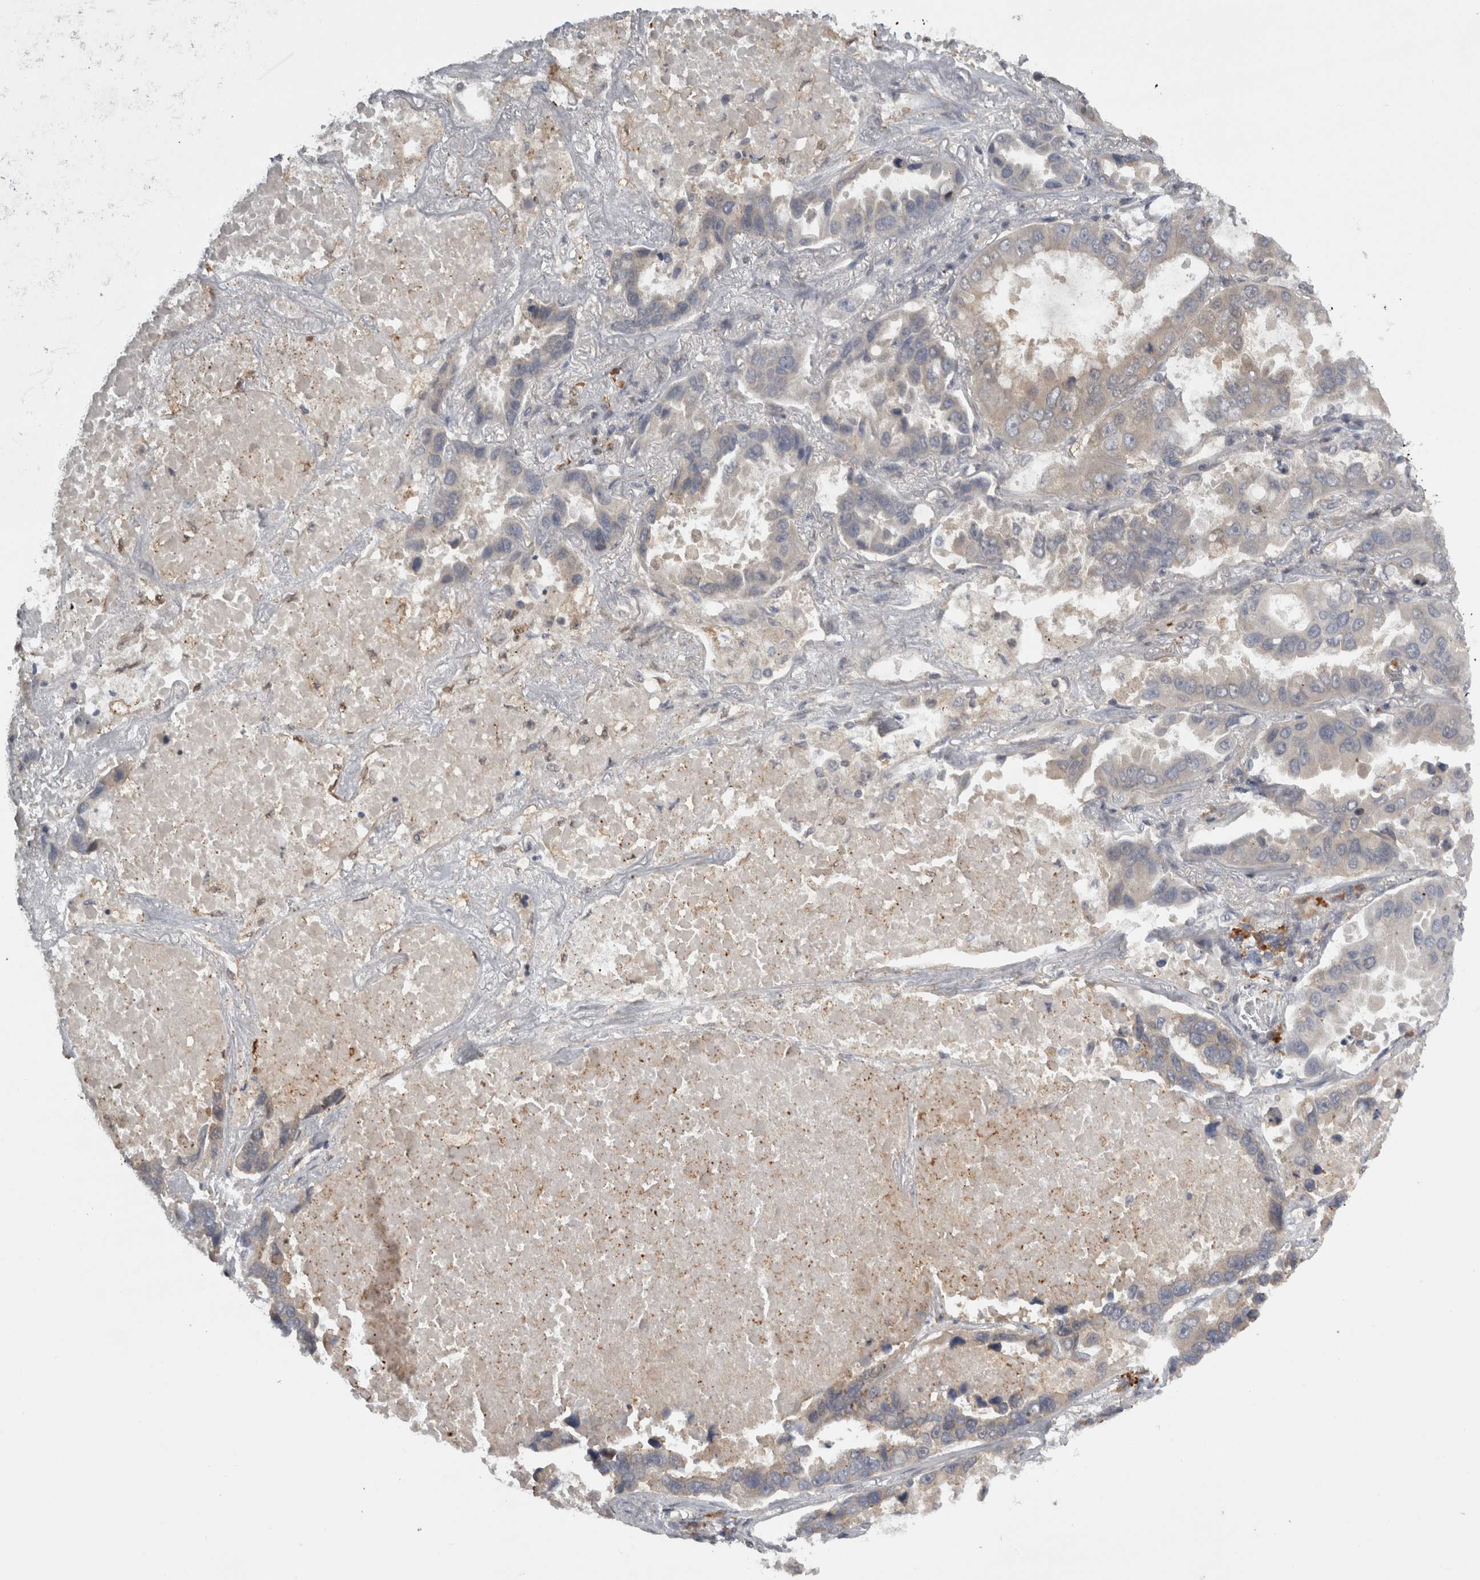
{"staining": {"intensity": "weak", "quantity": "<25%", "location": "cytoplasmic/membranous"}, "tissue": "lung cancer", "cell_type": "Tumor cells", "image_type": "cancer", "snomed": [{"axis": "morphology", "description": "Adenocarcinoma, NOS"}, {"axis": "topography", "description": "Lung"}], "caption": "Immunohistochemistry (IHC) micrograph of adenocarcinoma (lung) stained for a protein (brown), which reveals no staining in tumor cells.", "gene": "SLCO5A1", "patient": {"sex": "male", "age": 64}}